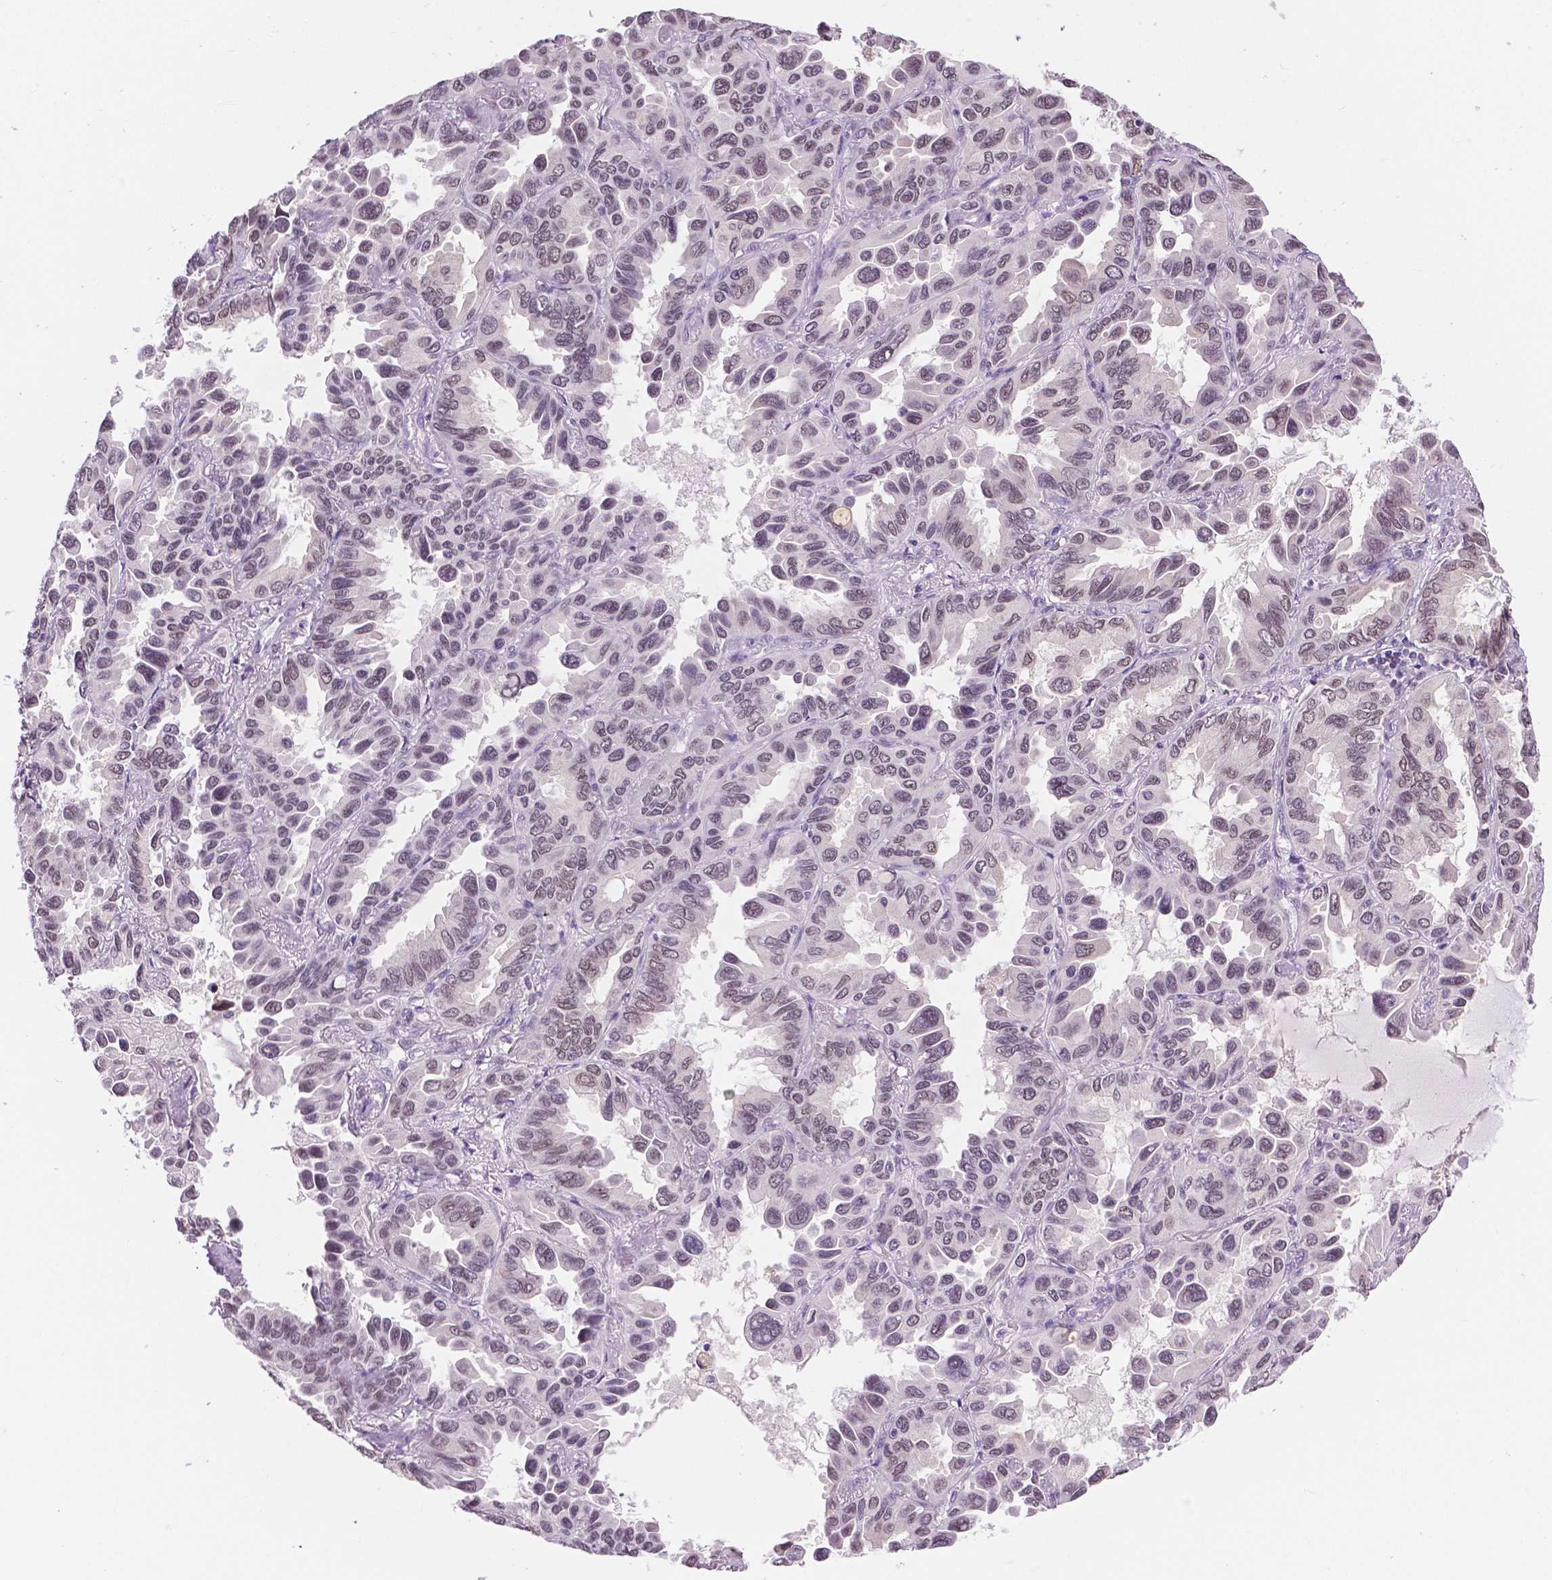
{"staining": {"intensity": "weak", "quantity": "<25%", "location": "nuclear"}, "tissue": "lung cancer", "cell_type": "Tumor cells", "image_type": "cancer", "snomed": [{"axis": "morphology", "description": "Adenocarcinoma, NOS"}, {"axis": "topography", "description": "Lung"}], "caption": "A micrograph of lung cancer stained for a protein exhibits no brown staining in tumor cells.", "gene": "NHP2", "patient": {"sex": "male", "age": 64}}